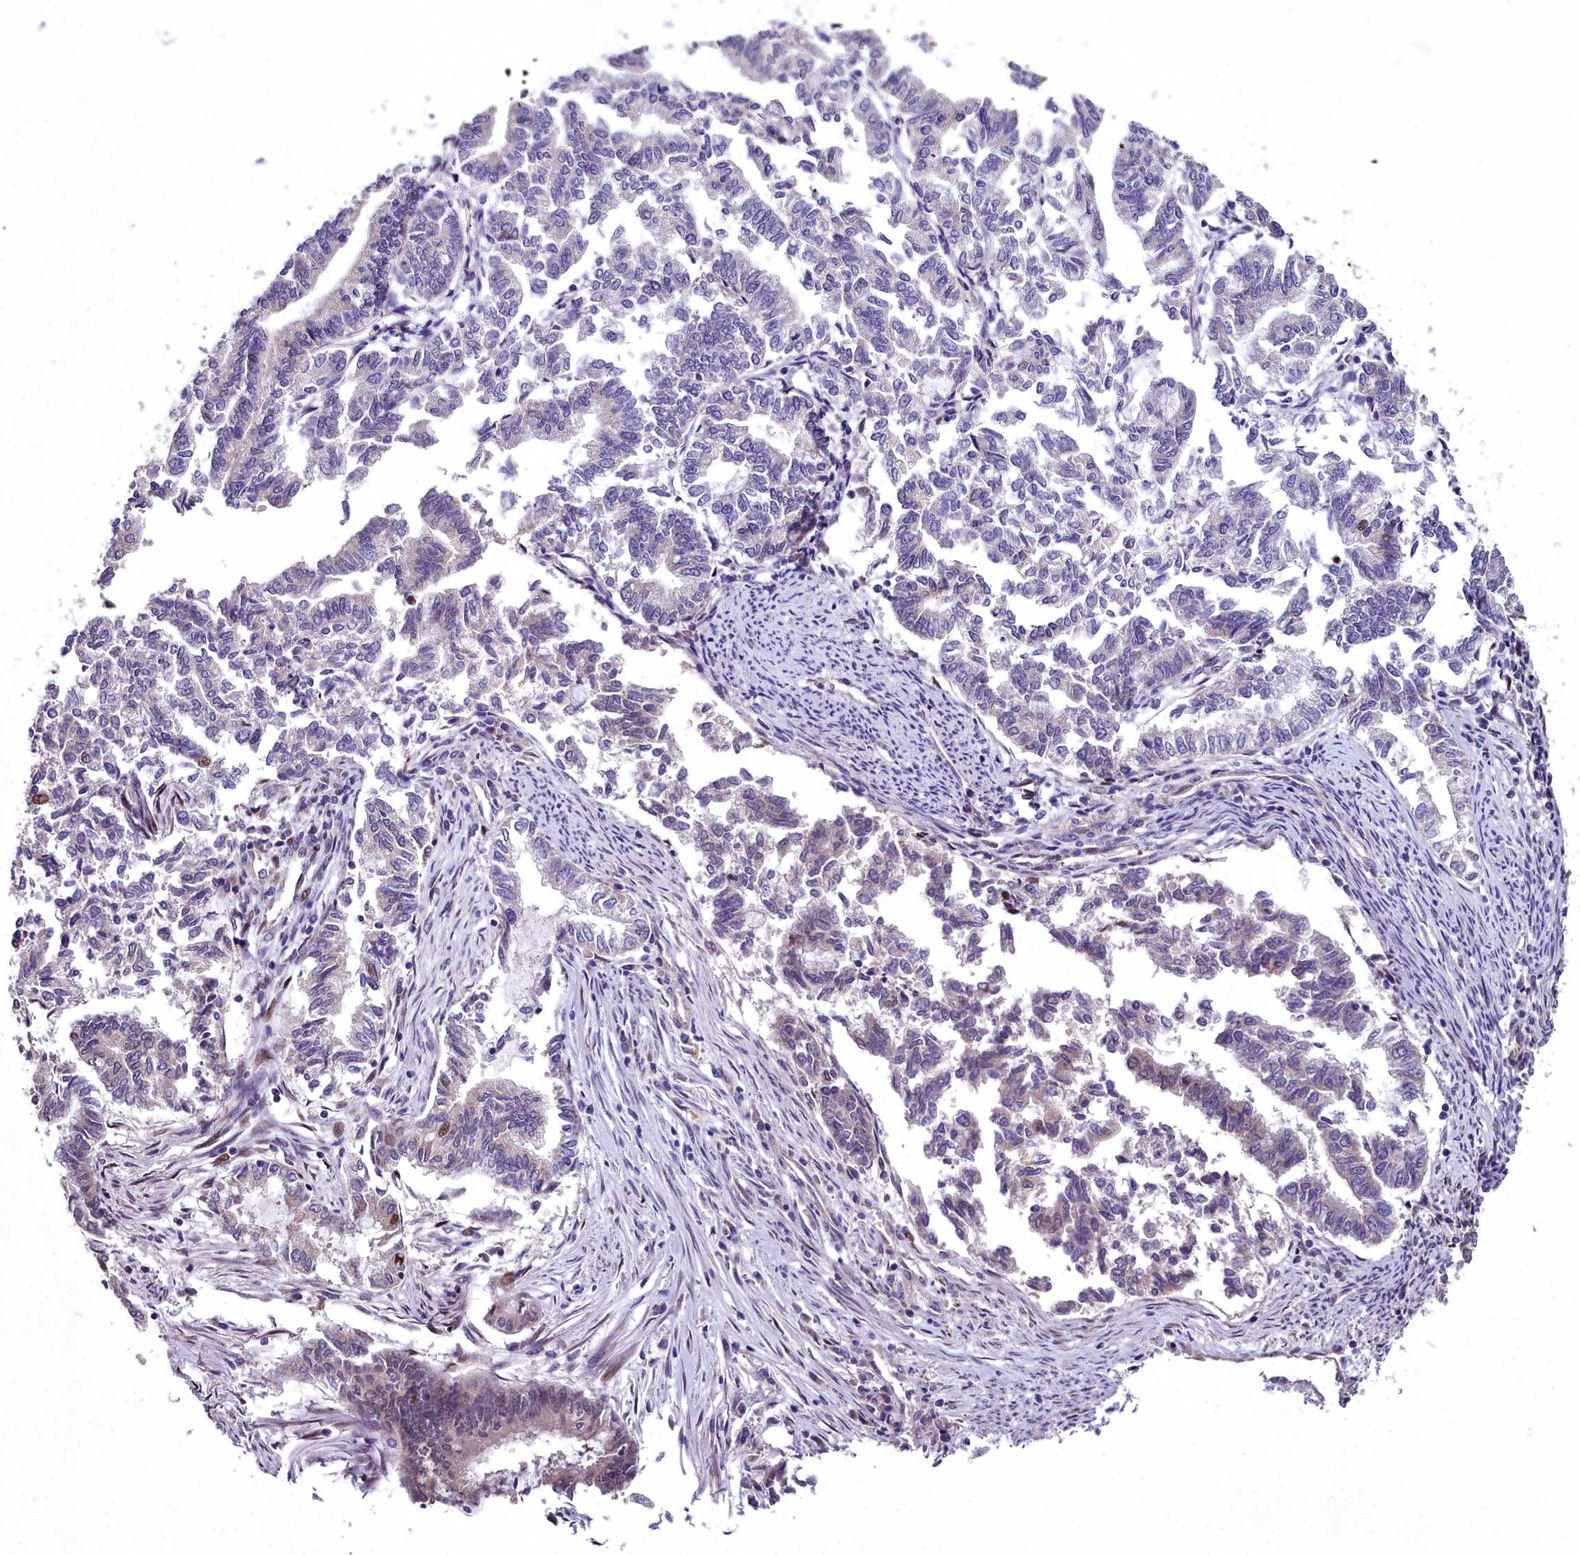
{"staining": {"intensity": "weak", "quantity": "<25%", "location": "nuclear"}, "tissue": "endometrial cancer", "cell_type": "Tumor cells", "image_type": "cancer", "snomed": [{"axis": "morphology", "description": "Adenocarcinoma, NOS"}, {"axis": "topography", "description": "Endometrium"}], "caption": "There is no significant staining in tumor cells of endometrial cancer.", "gene": "AP1M1", "patient": {"sex": "female", "age": 79}}